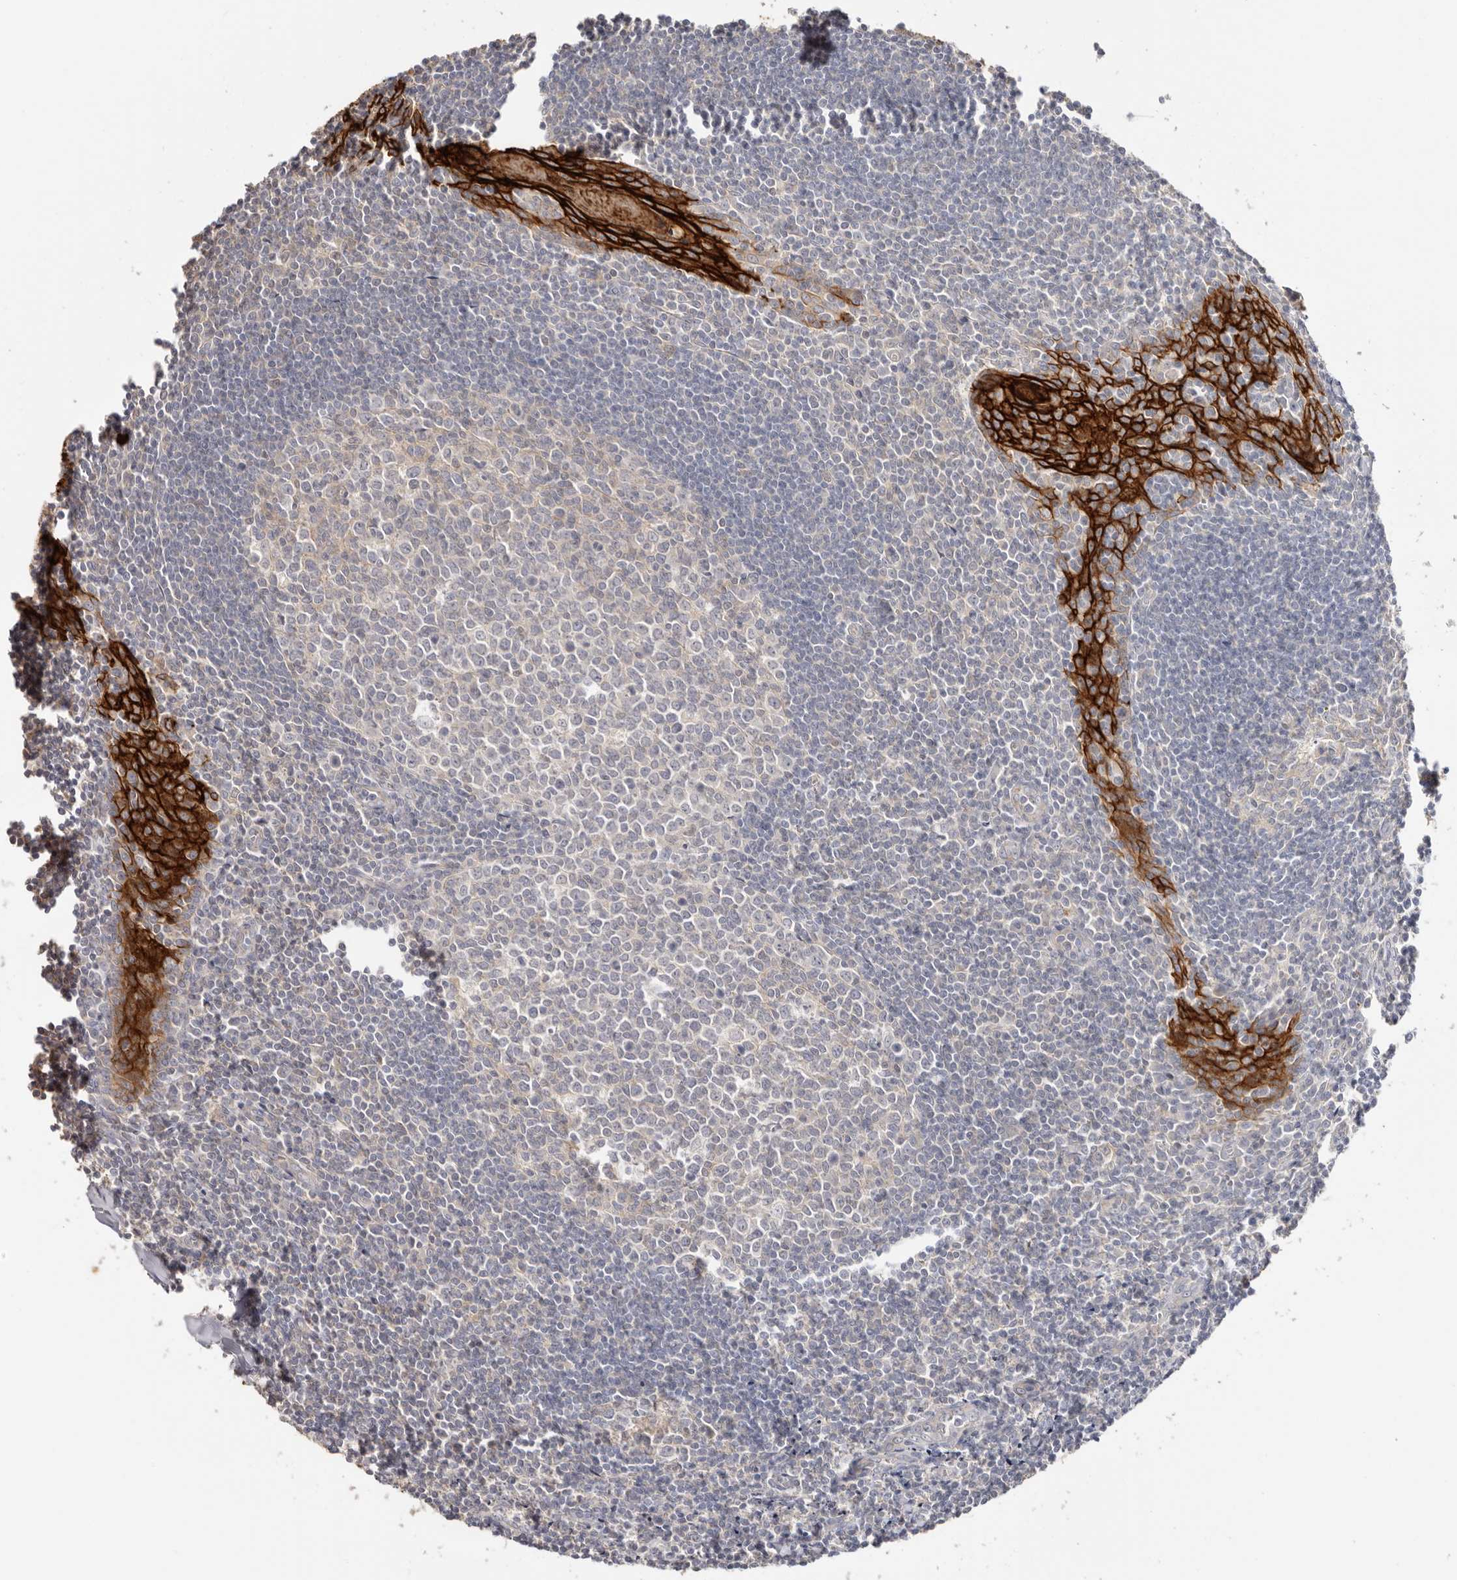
{"staining": {"intensity": "negative", "quantity": "none", "location": "none"}, "tissue": "tonsil", "cell_type": "Germinal center cells", "image_type": "normal", "snomed": [{"axis": "morphology", "description": "Normal tissue, NOS"}, {"axis": "topography", "description": "Tonsil"}], "caption": "Protein analysis of normal tonsil reveals no significant staining in germinal center cells.", "gene": "S100A14", "patient": {"sex": "male", "age": 27}}